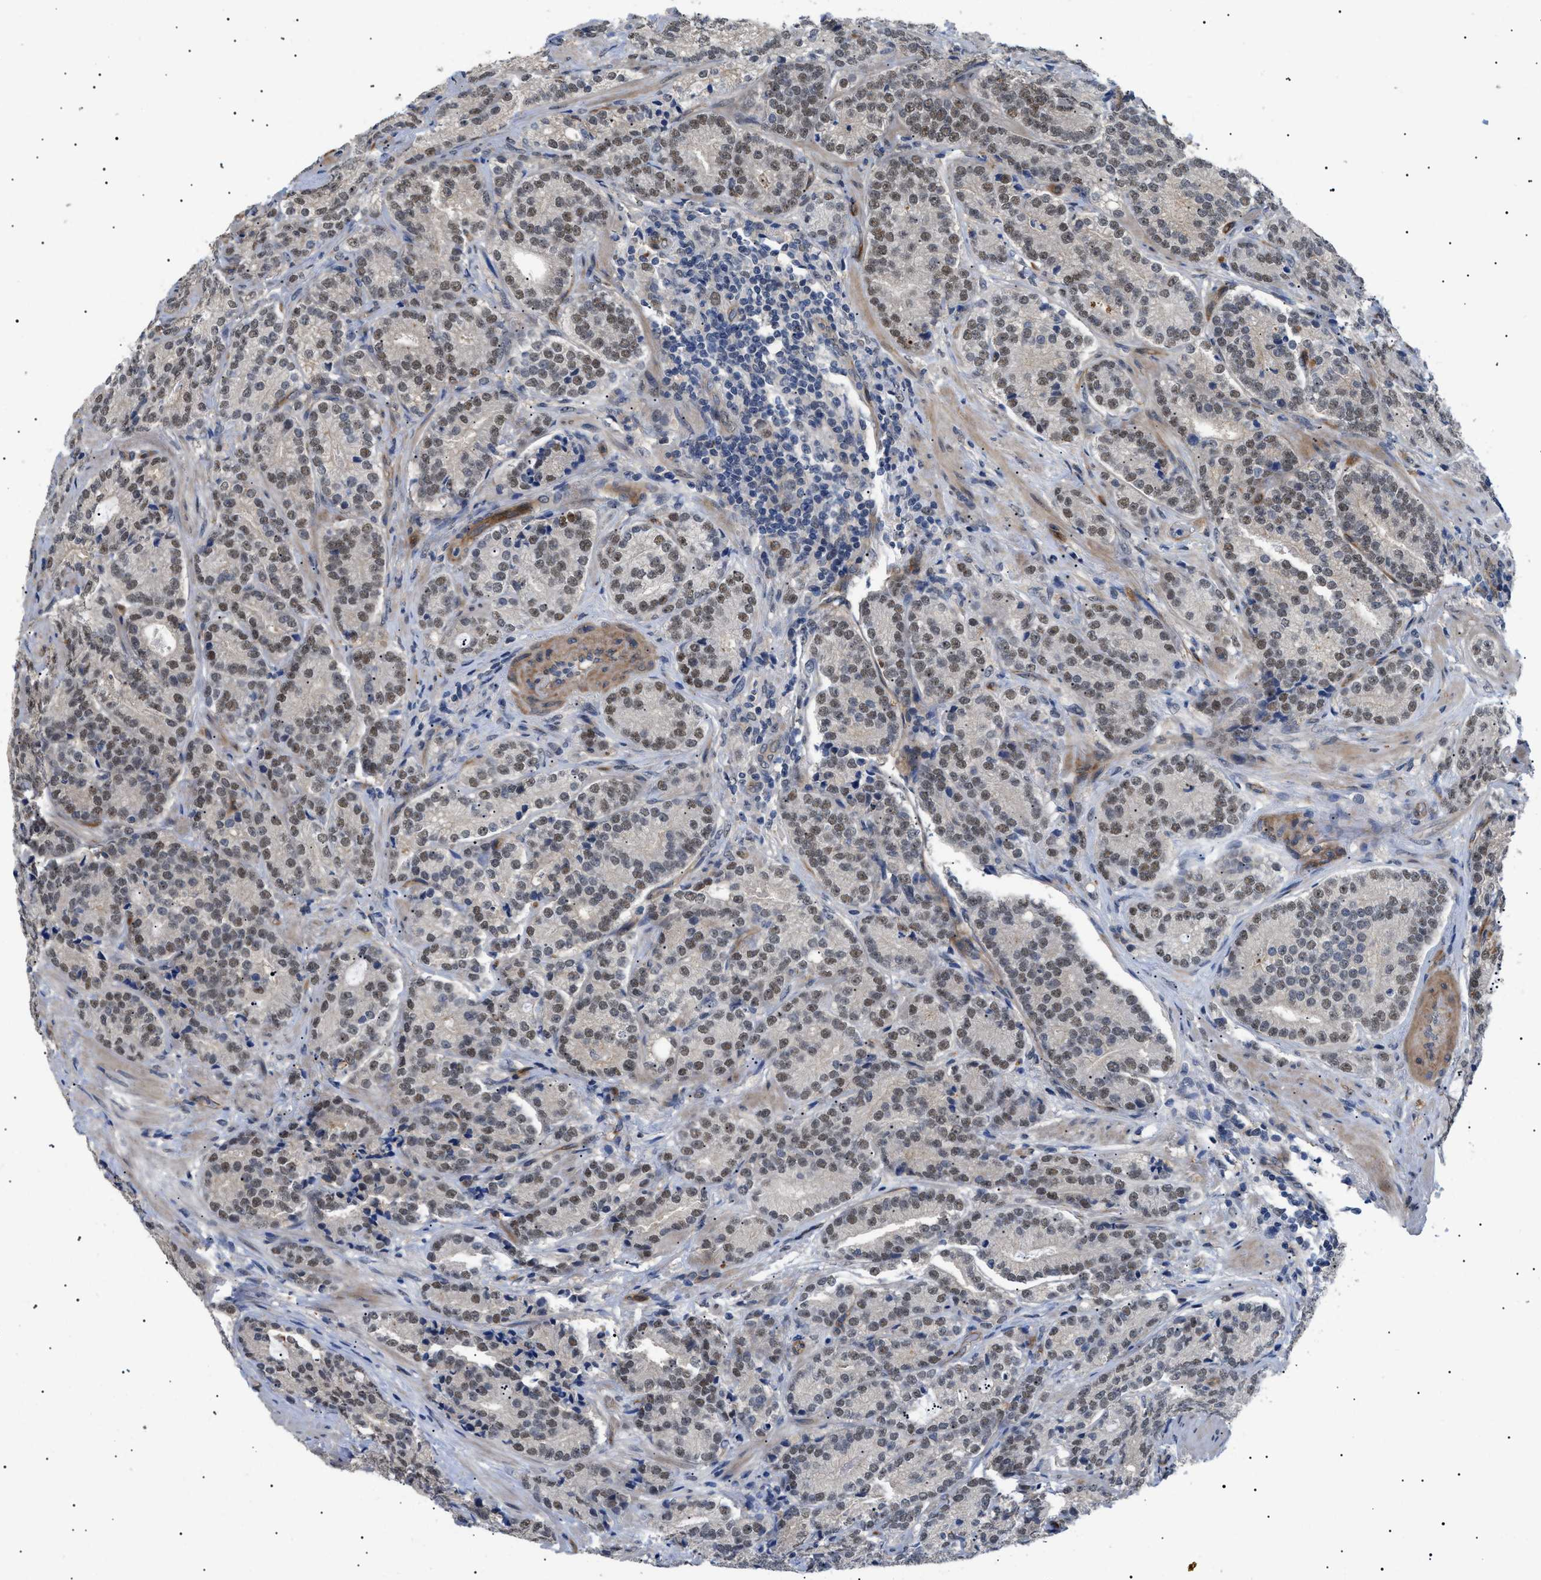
{"staining": {"intensity": "weak", "quantity": ">75%", "location": "nuclear"}, "tissue": "prostate cancer", "cell_type": "Tumor cells", "image_type": "cancer", "snomed": [{"axis": "morphology", "description": "Adenocarcinoma, High grade"}, {"axis": "topography", "description": "Prostate"}], "caption": "Approximately >75% of tumor cells in human prostate cancer show weak nuclear protein expression as visualized by brown immunohistochemical staining.", "gene": "CRCP", "patient": {"sex": "male", "age": 61}}